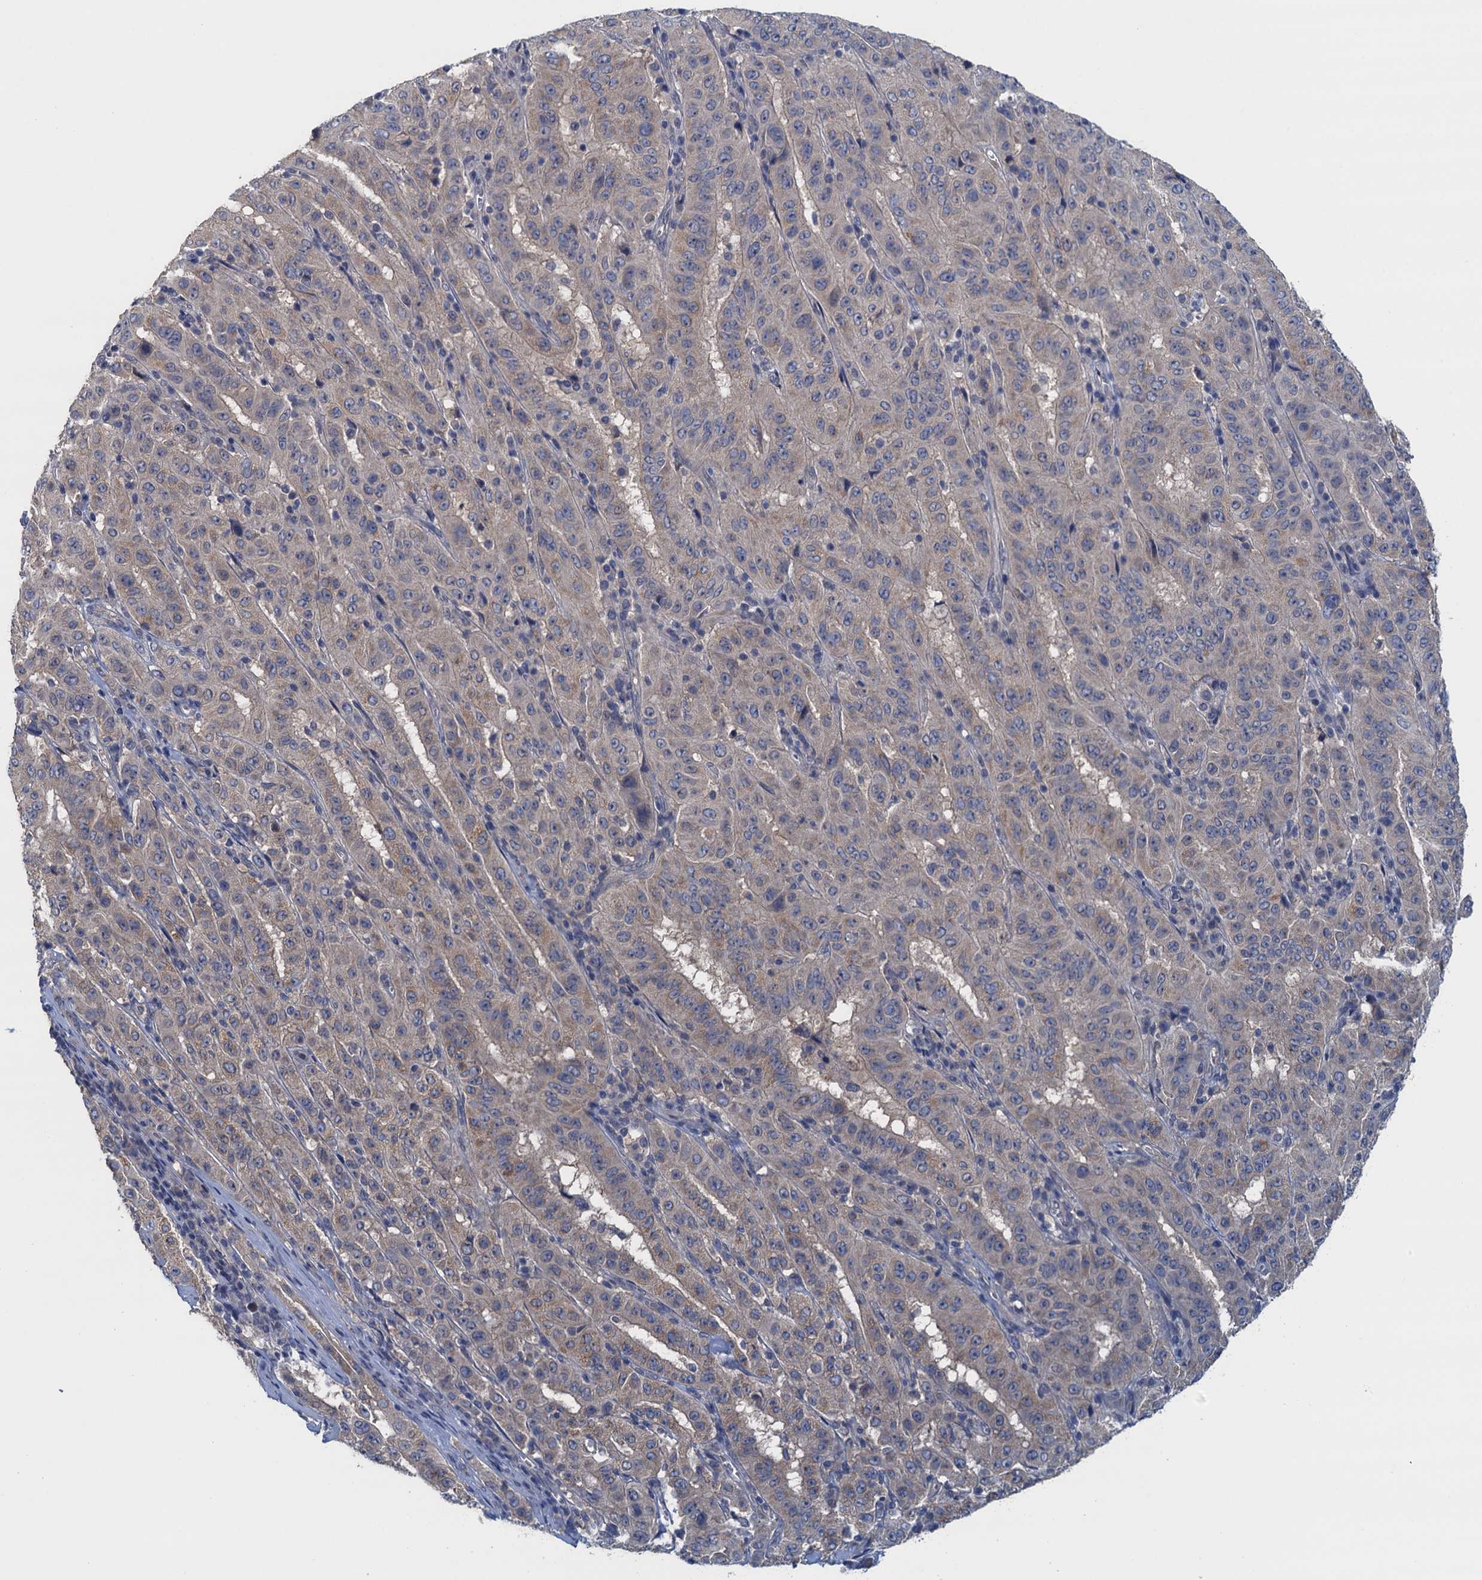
{"staining": {"intensity": "weak", "quantity": "<25%", "location": "cytoplasmic/membranous"}, "tissue": "pancreatic cancer", "cell_type": "Tumor cells", "image_type": "cancer", "snomed": [{"axis": "morphology", "description": "Adenocarcinoma, NOS"}, {"axis": "topography", "description": "Pancreas"}], "caption": "Human pancreatic cancer stained for a protein using immunohistochemistry displays no staining in tumor cells.", "gene": "CTU2", "patient": {"sex": "male", "age": 63}}